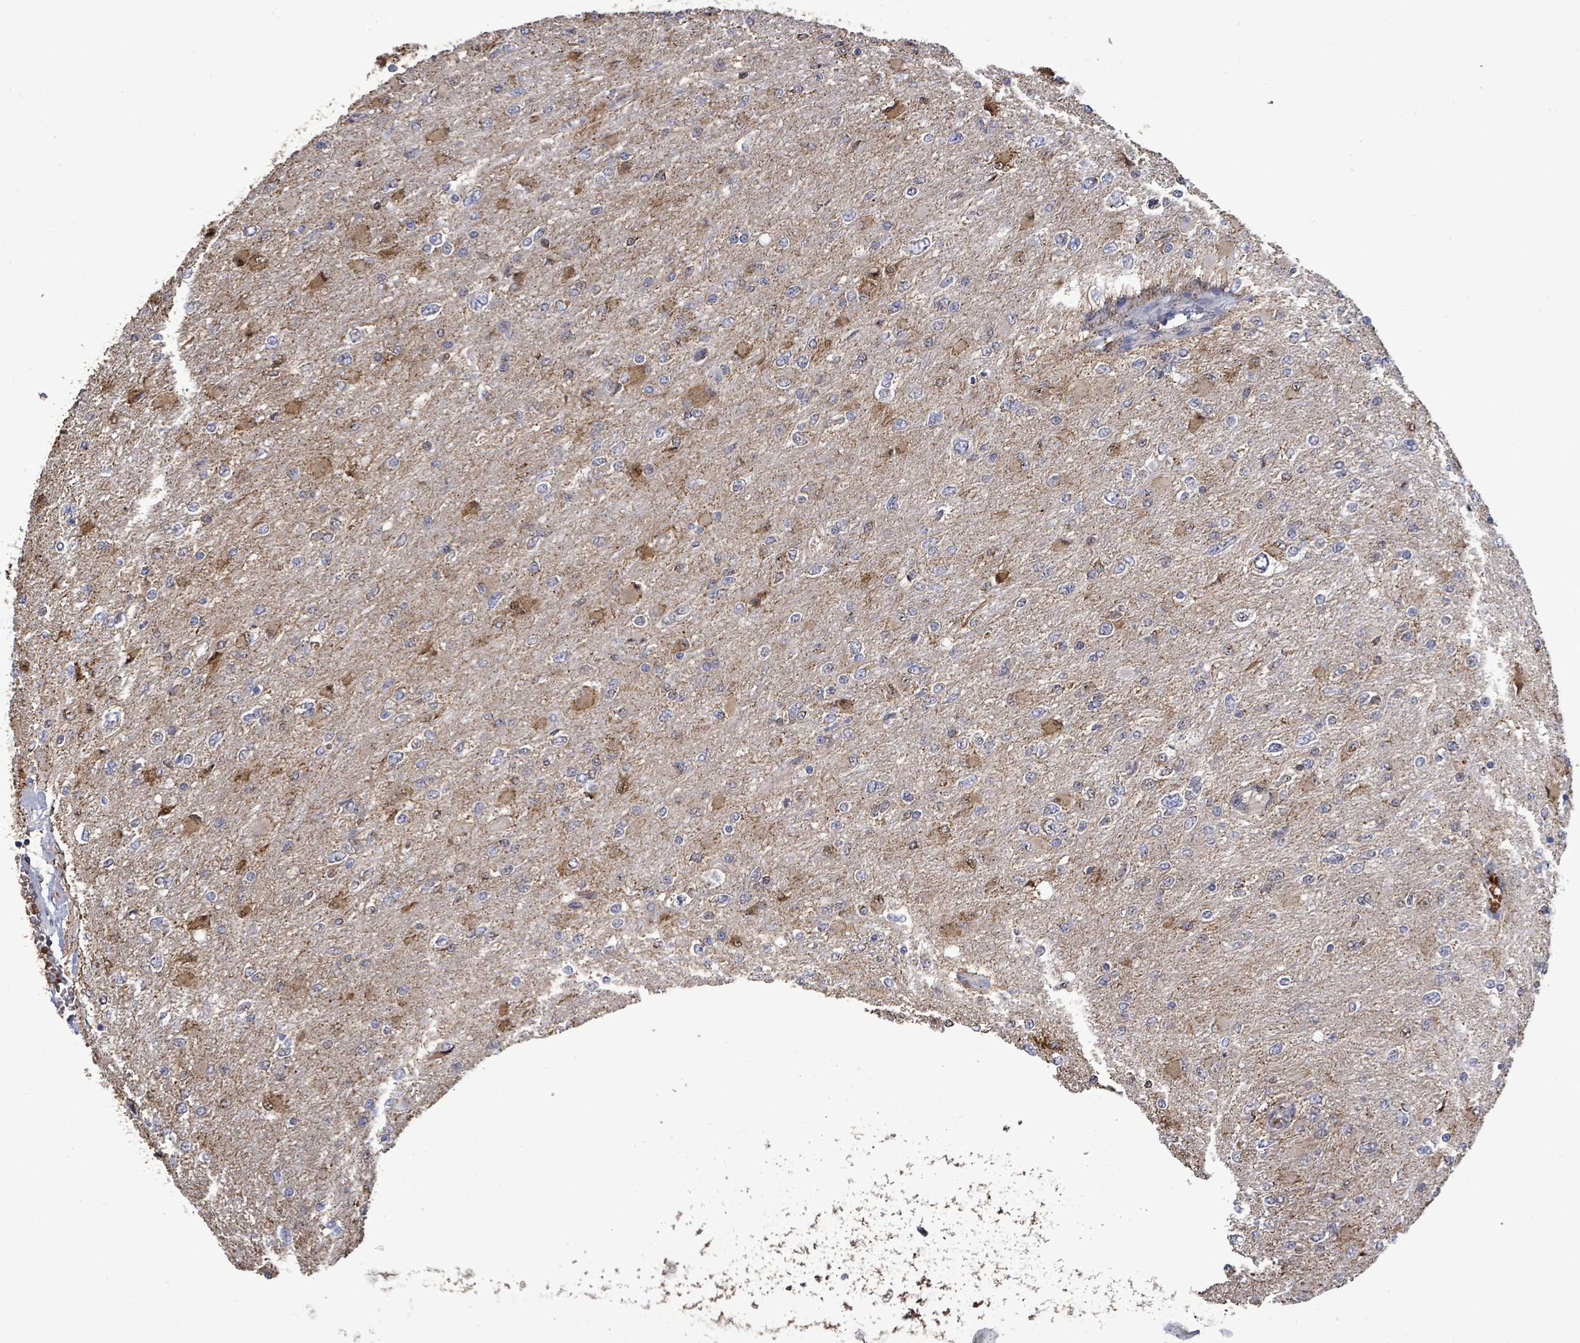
{"staining": {"intensity": "negative", "quantity": "none", "location": "none"}, "tissue": "glioma", "cell_type": "Tumor cells", "image_type": "cancer", "snomed": [{"axis": "morphology", "description": "Glioma, malignant, High grade"}, {"axis": "topography", "description": "Cerebral cortex"}], "caption": "IHC photomicrograph of neoplastic tissue: human glioma stained with DAB (3,3'-diaminobenzidine) exhibits no significant protein staining in tumor cells. (Brightfield microscopy of DAB immunohistochemistry (IHC) at high magnification).", "gene": "MTMR12", "patient": {"sex": "female", "age": 36}}